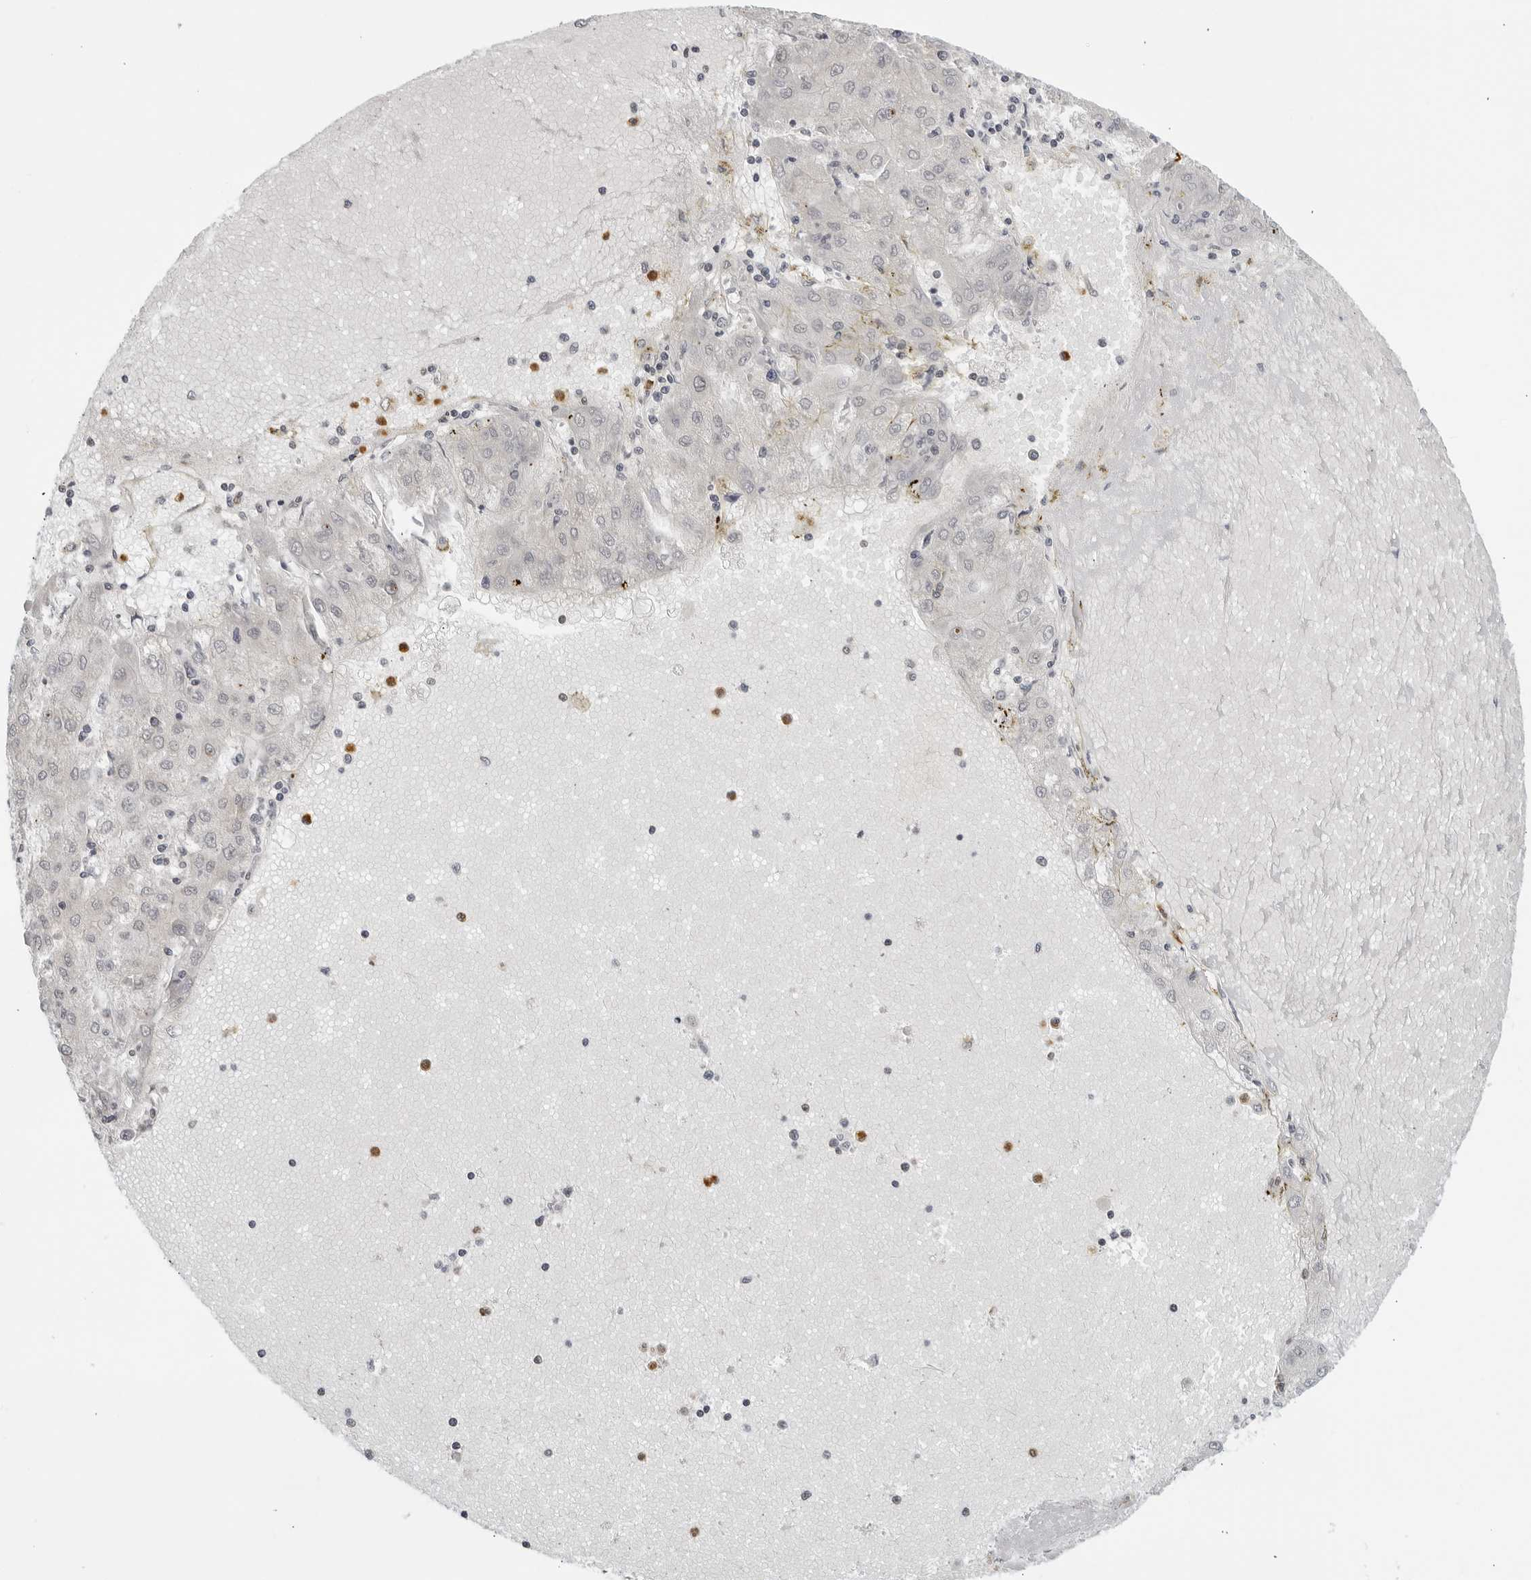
{"staining": {"intensity": "negative", "quantity": "none", "location": "none"}, "tissue": "liver cancer", "cell_type": "Tumor cells", "image_type": "cancer", "snomed": [{"axis": "morphology", "description": "Carcinoma, Hepatocellular, NOS"}, {"axis": "topography", "description": "Liver"}], "caption": "Histopathology image shows no significant protein expression in tumor cells of liver cancer (hepatocellular carcinoma). (DAB IHC with hematoxylin counter stain).", "gene": "CC2D1B", "patient": {"sex": "male", "age": 72}}